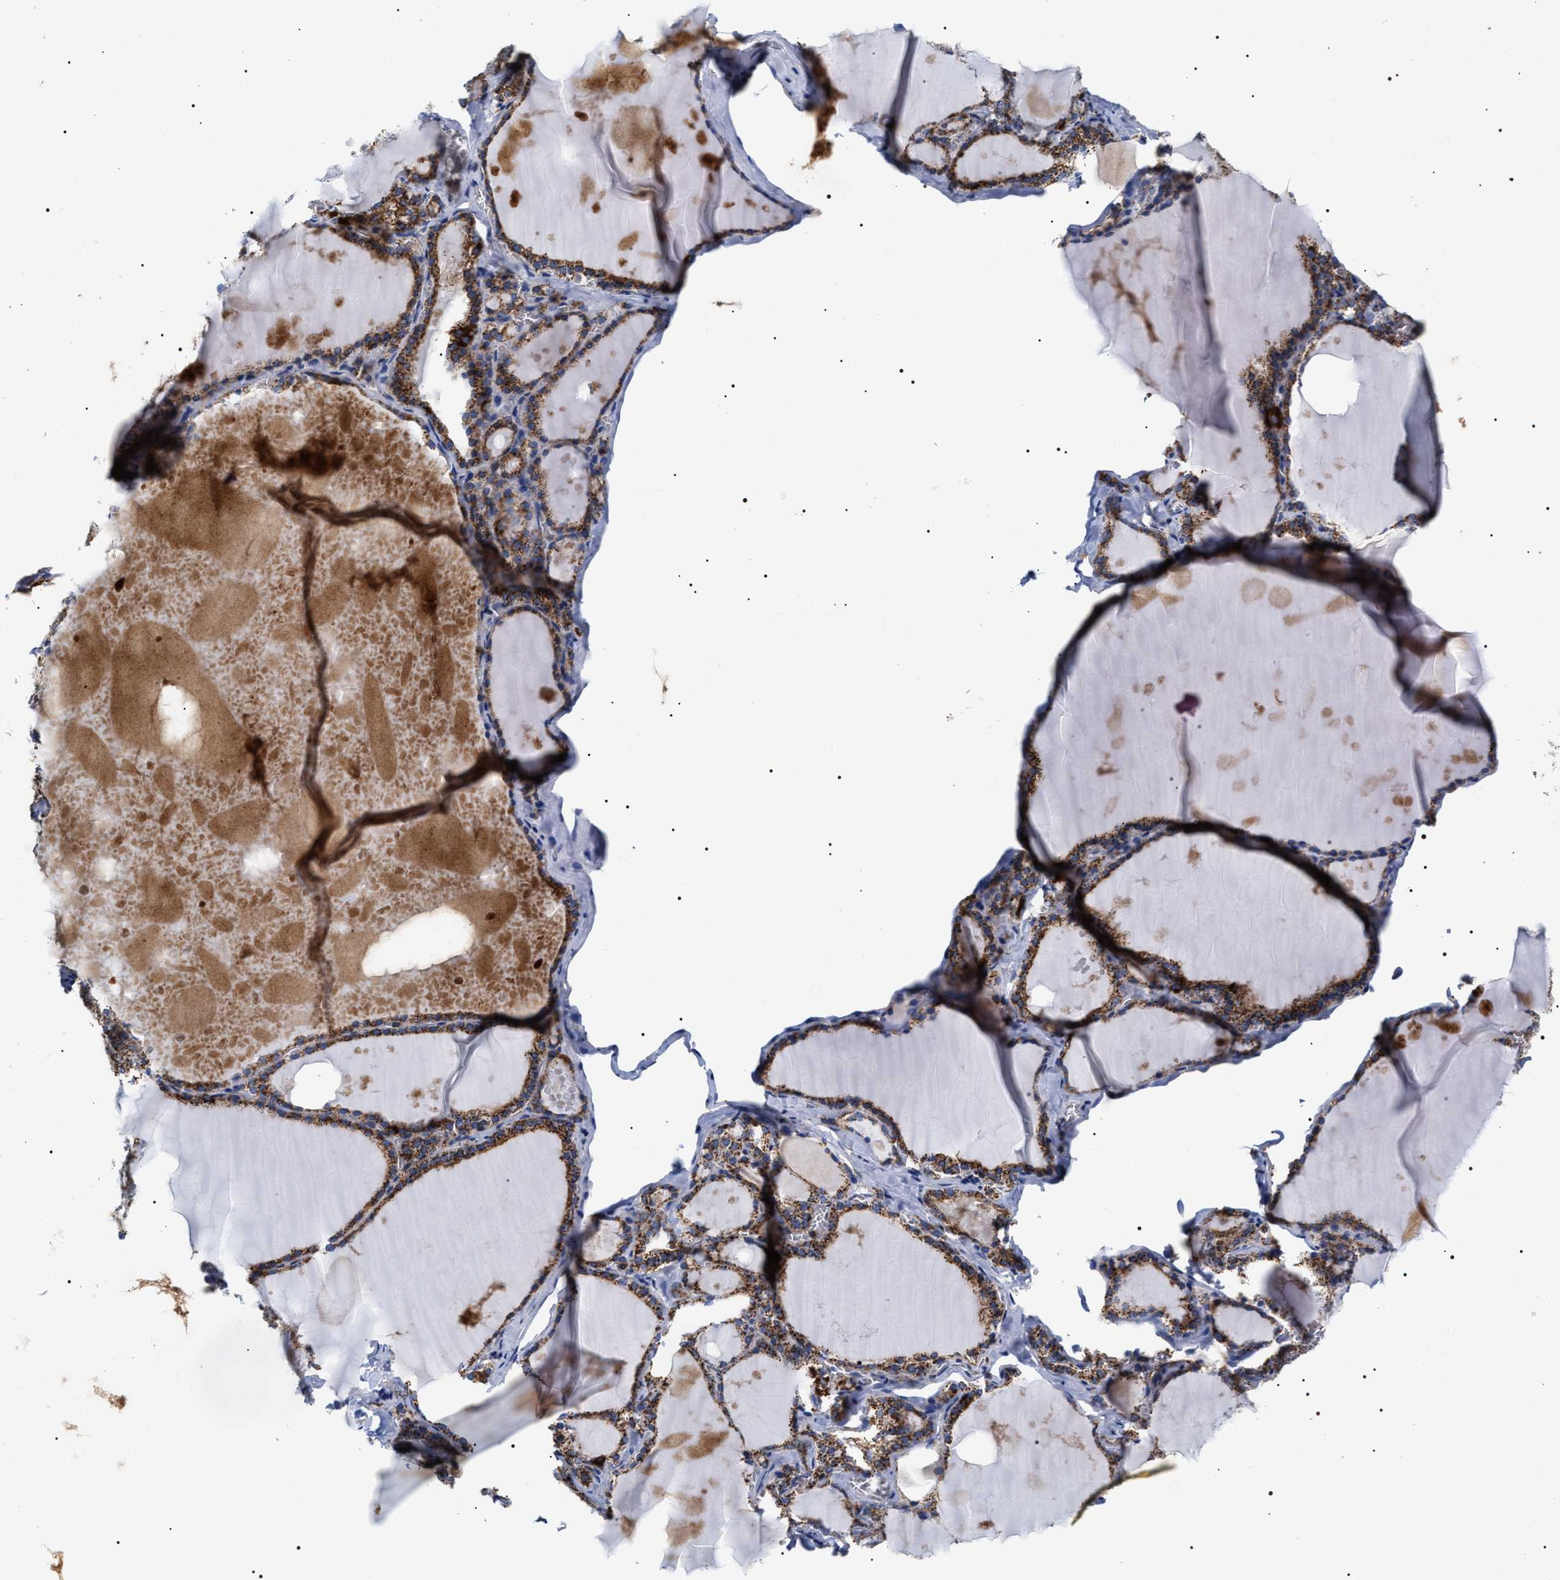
{"staining": {"intensity": "strong", "quantity": ">75%", "location": "cytoplasmic/membranous"}, "tissue": "thyroid gland", "cell_type": "Glandular cells", "image_type": "normal", "snomed": [{"axis": "morphology", "description": "Normal tissue, NOS"}, {"axis": "topography", "description": "Thyroid gland"}], "caption": "The histopathology image displays immunohistochemical staining of benign thyroid gland. There is strong cytoplasmic/membranous staining is seen in about >75% of glandular cells. Immunohistochemistry (ihc) stains the protein in brown and the nuclei are stained blue.", "gene": "COG5", "patient": {"sex": "male", "age": 56}}